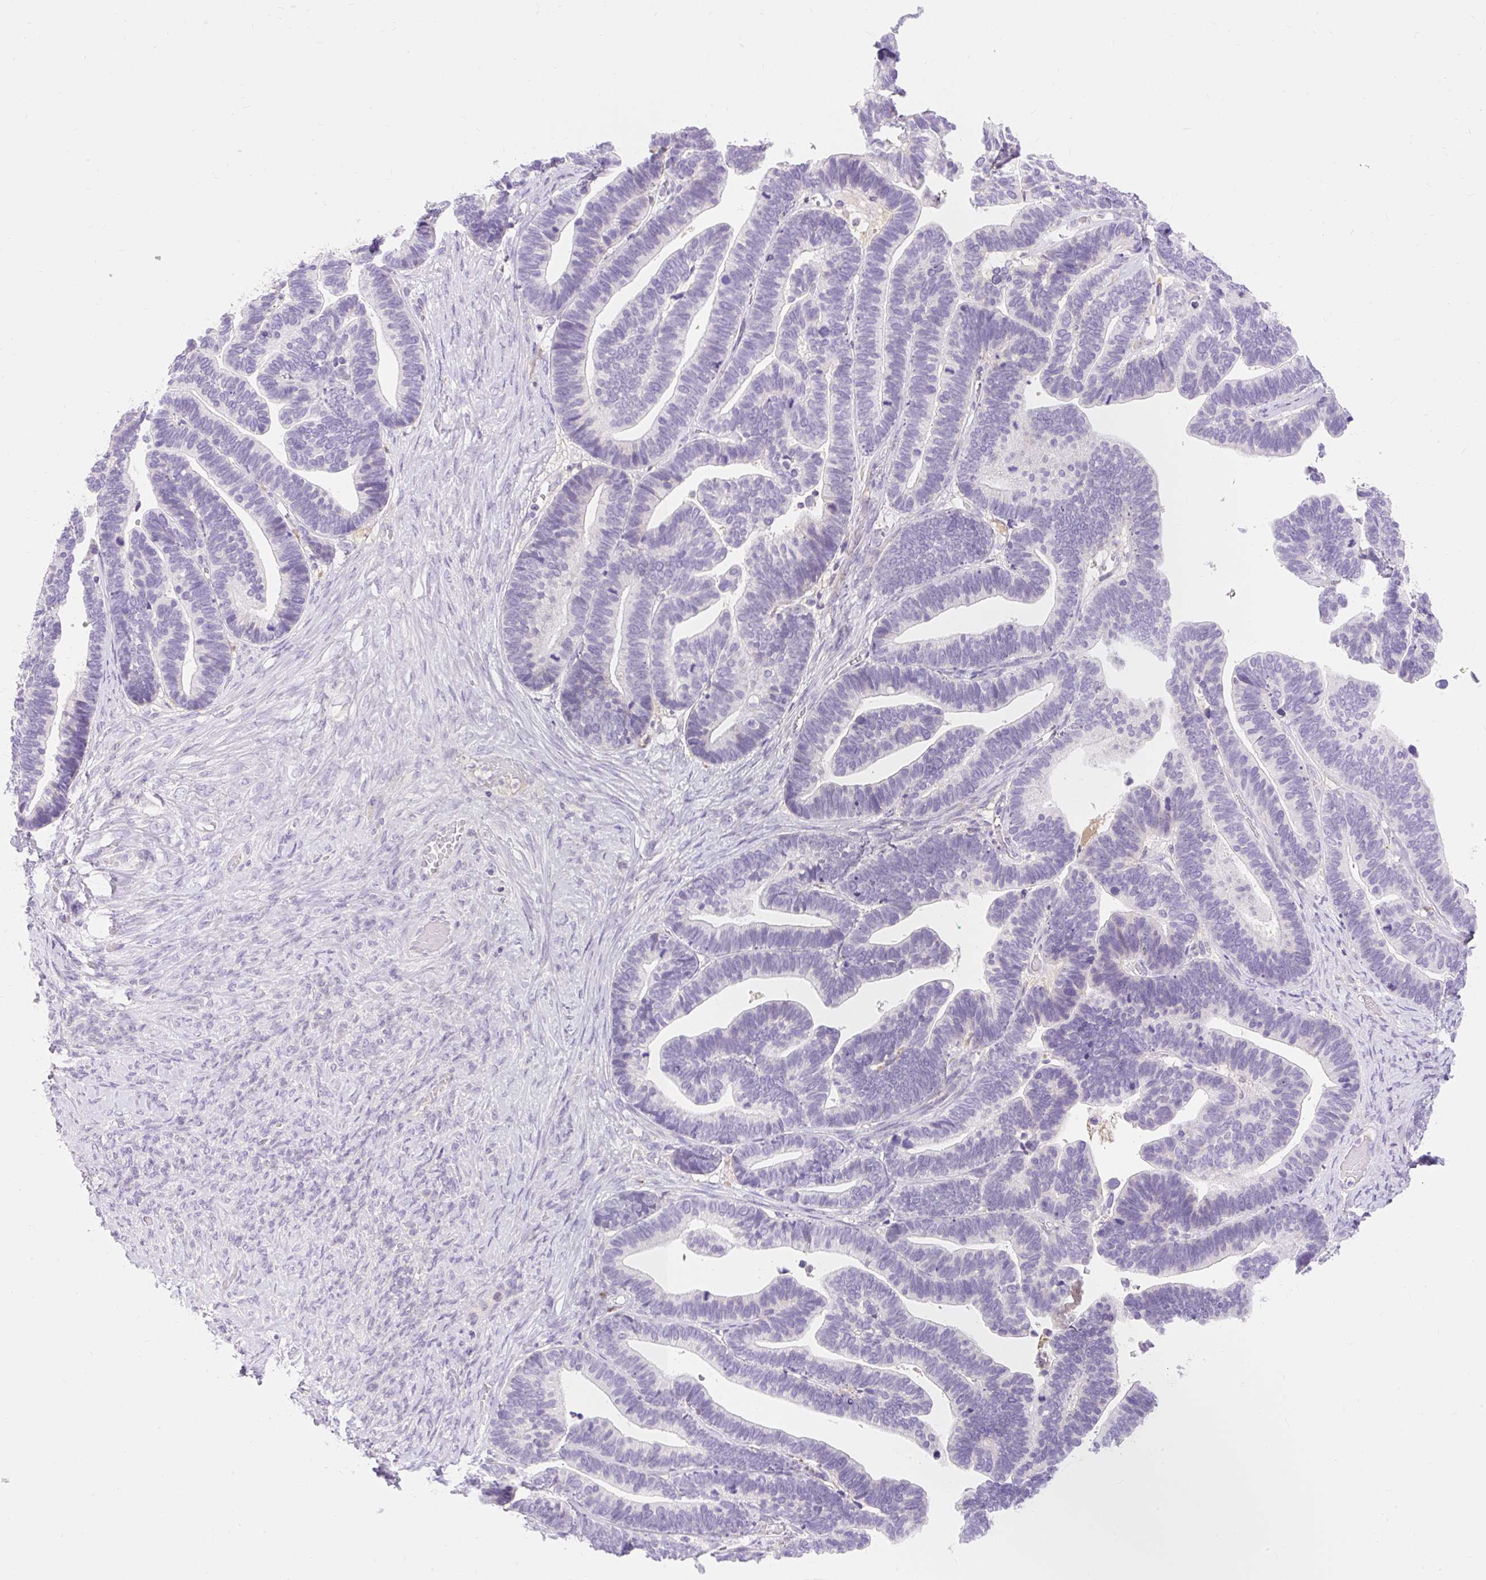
{"staining": {"intensity": "negative", "quantity": "none", "location": "none"}, "tissue": "ovarian cancer", "cell_type": "Tumor cells", "image_type": "cancer", "snomed": [{"axis": "morphology", "description": "Cystadenocarcinoma, serous, NOS"}, {"axis": "topography", "description": "Ovary"}], "caption": "This is a image of IHC staining of ovarian cancer, which shows no positivity in tumor cells.", "gene": "TMEM150C", "patient": {"sex": "female", "age": 56}}